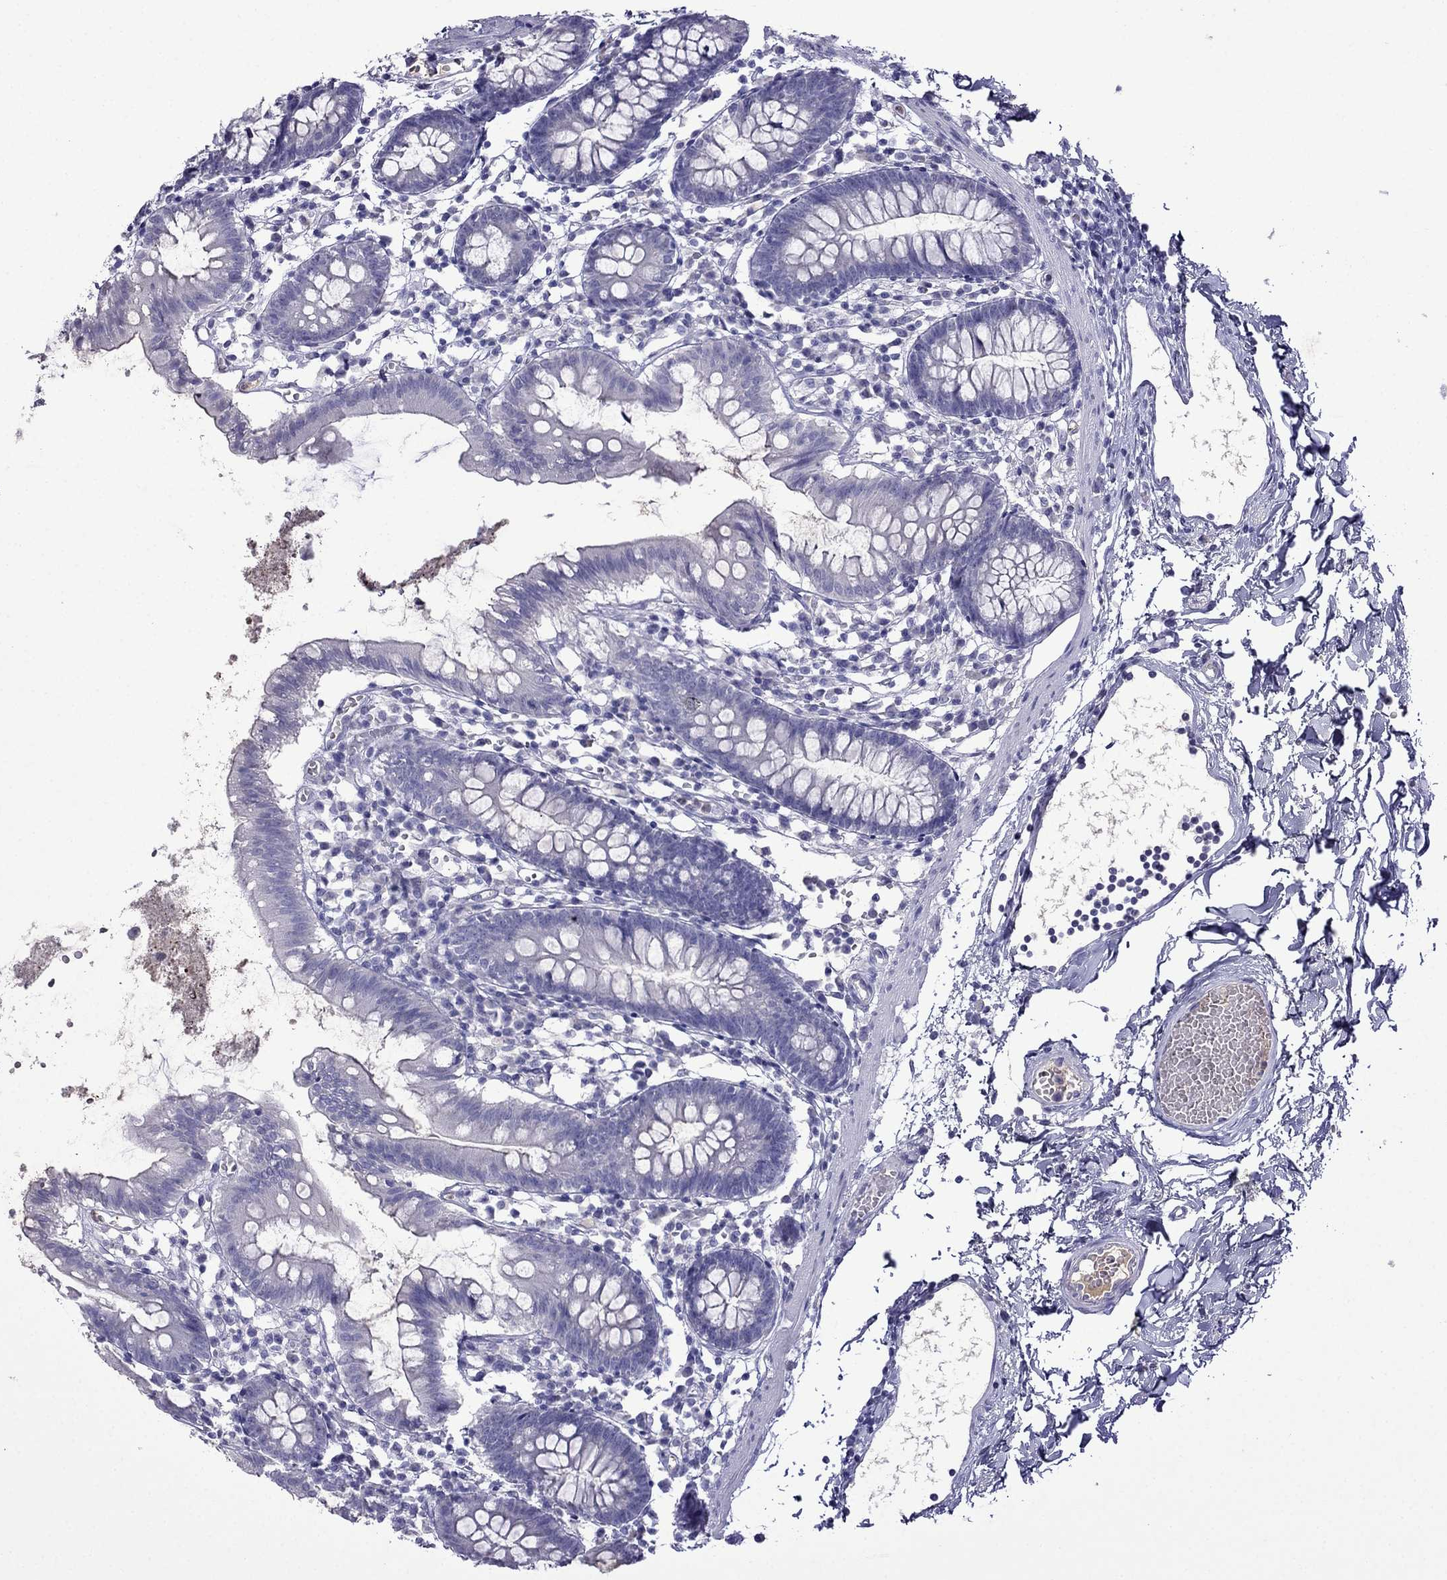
{"staining": {"intensity": "negative", "quantity": "none", "location": "none"}, "tissue": "small intestine", "cell_type": "Glandular cells", "image_type": "normal", "snomed": [{"axis": "morphology", "description": "Normal tissue, NOS"}, {"axis": "topography", "description": "Small intestine"}], "caption": "Immunohistochemistry (IHC) of normal human small intestine shows no staining in glandular cells. Nuclei are stained in blue.", "gene": "CDHR4", "patient": {"sex": "female", "age": 90}}